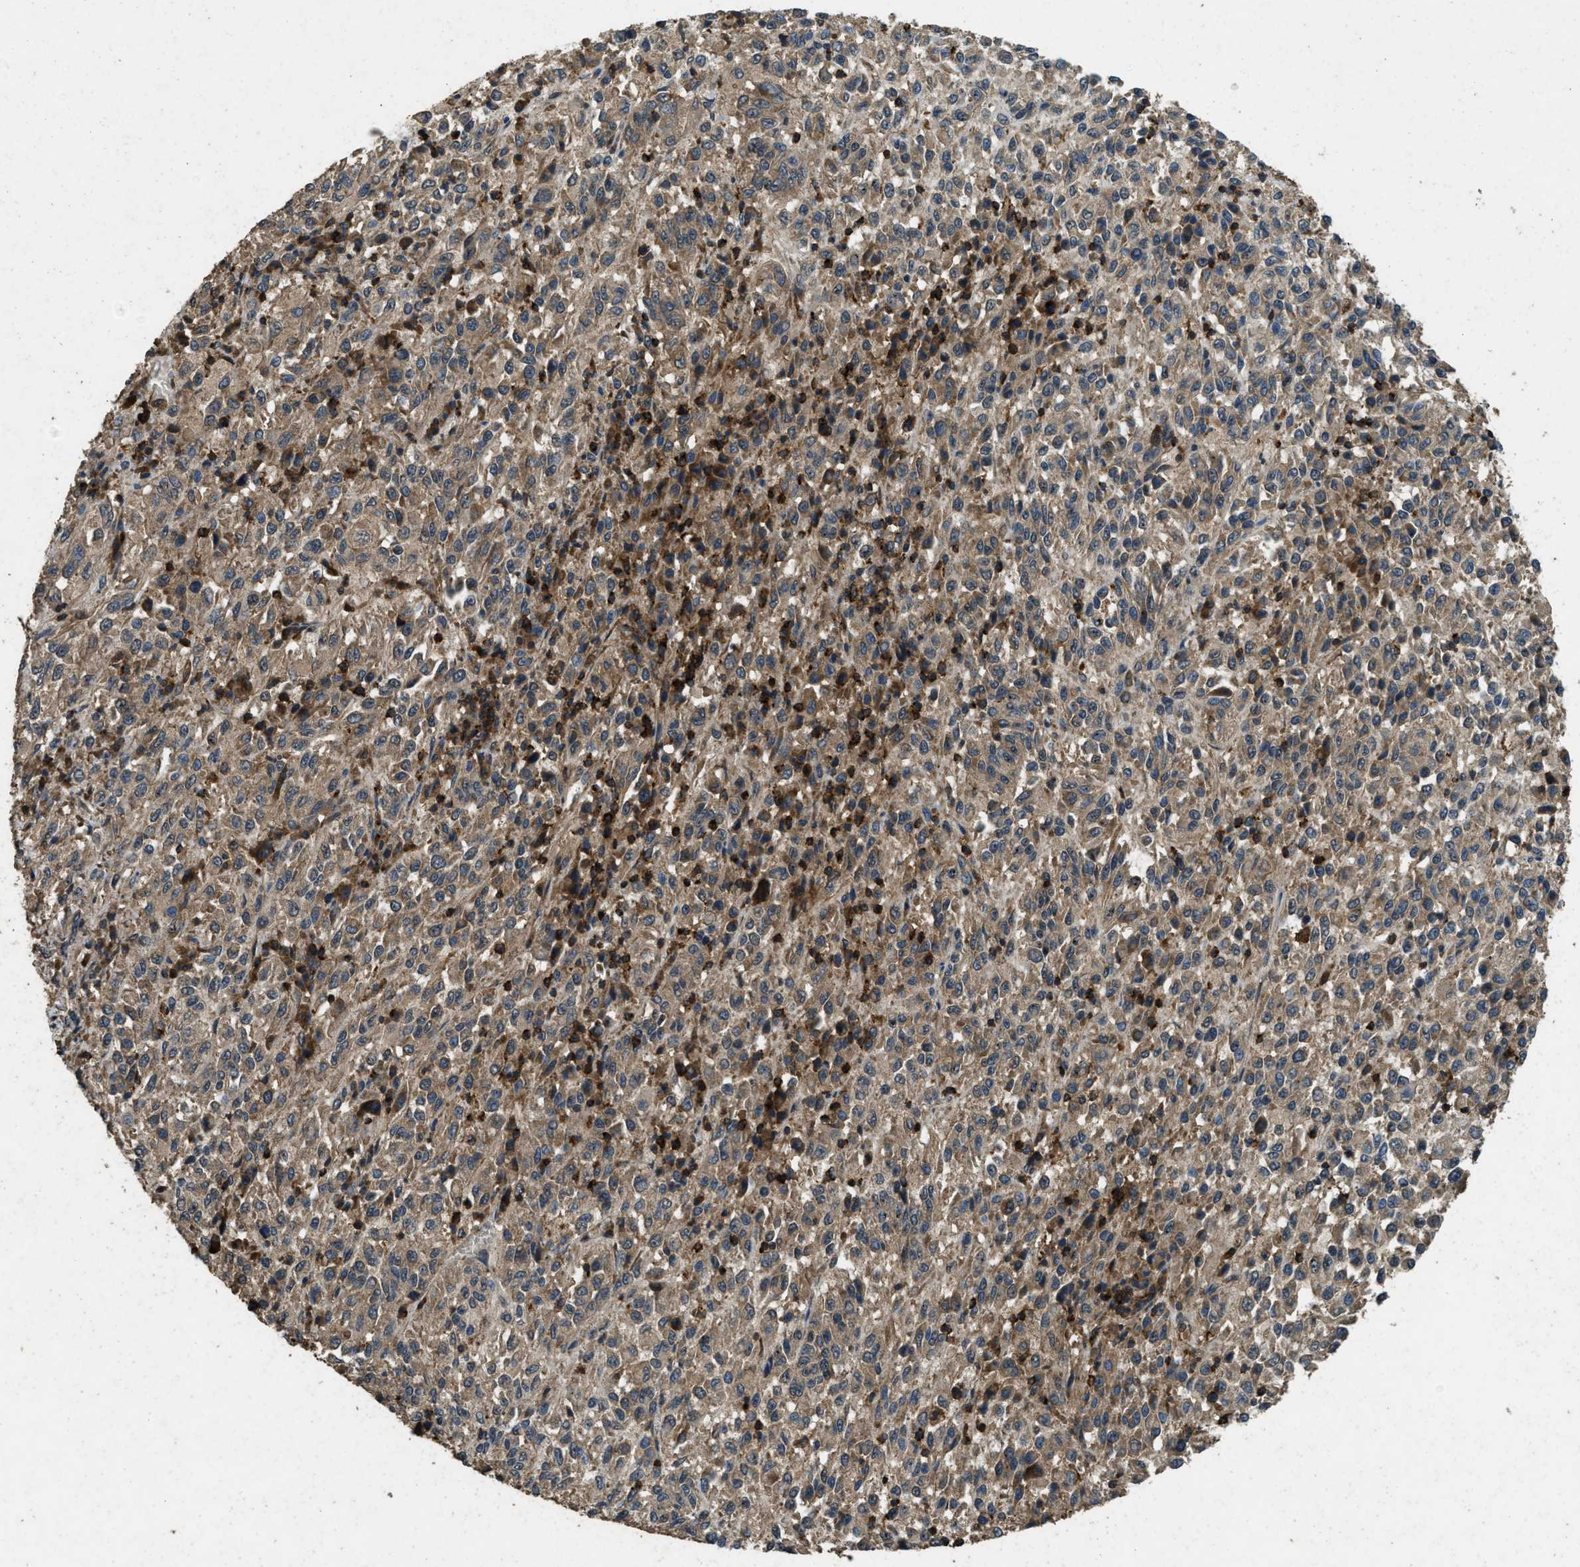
{"staining": {"intensity": "weak", "quantity": "25%-75%", "location": "cytoplasmic/membranous"}, "tissue": "melanoma", "cell_type": "Tumor cells", "image_type": "cancer", "snomed": [{"axis": "morphology", "description": "Malignant melanoma, Metastatic site"}, {"axis": "topography", "description": "Lung"}], "caption": "A brown stain labels weak cytoplasmic/membranous staining of a protein in human melanoma tumor cells.", "gene": "ATP8B1", "patient": {"sex": "male", "age": 64}}